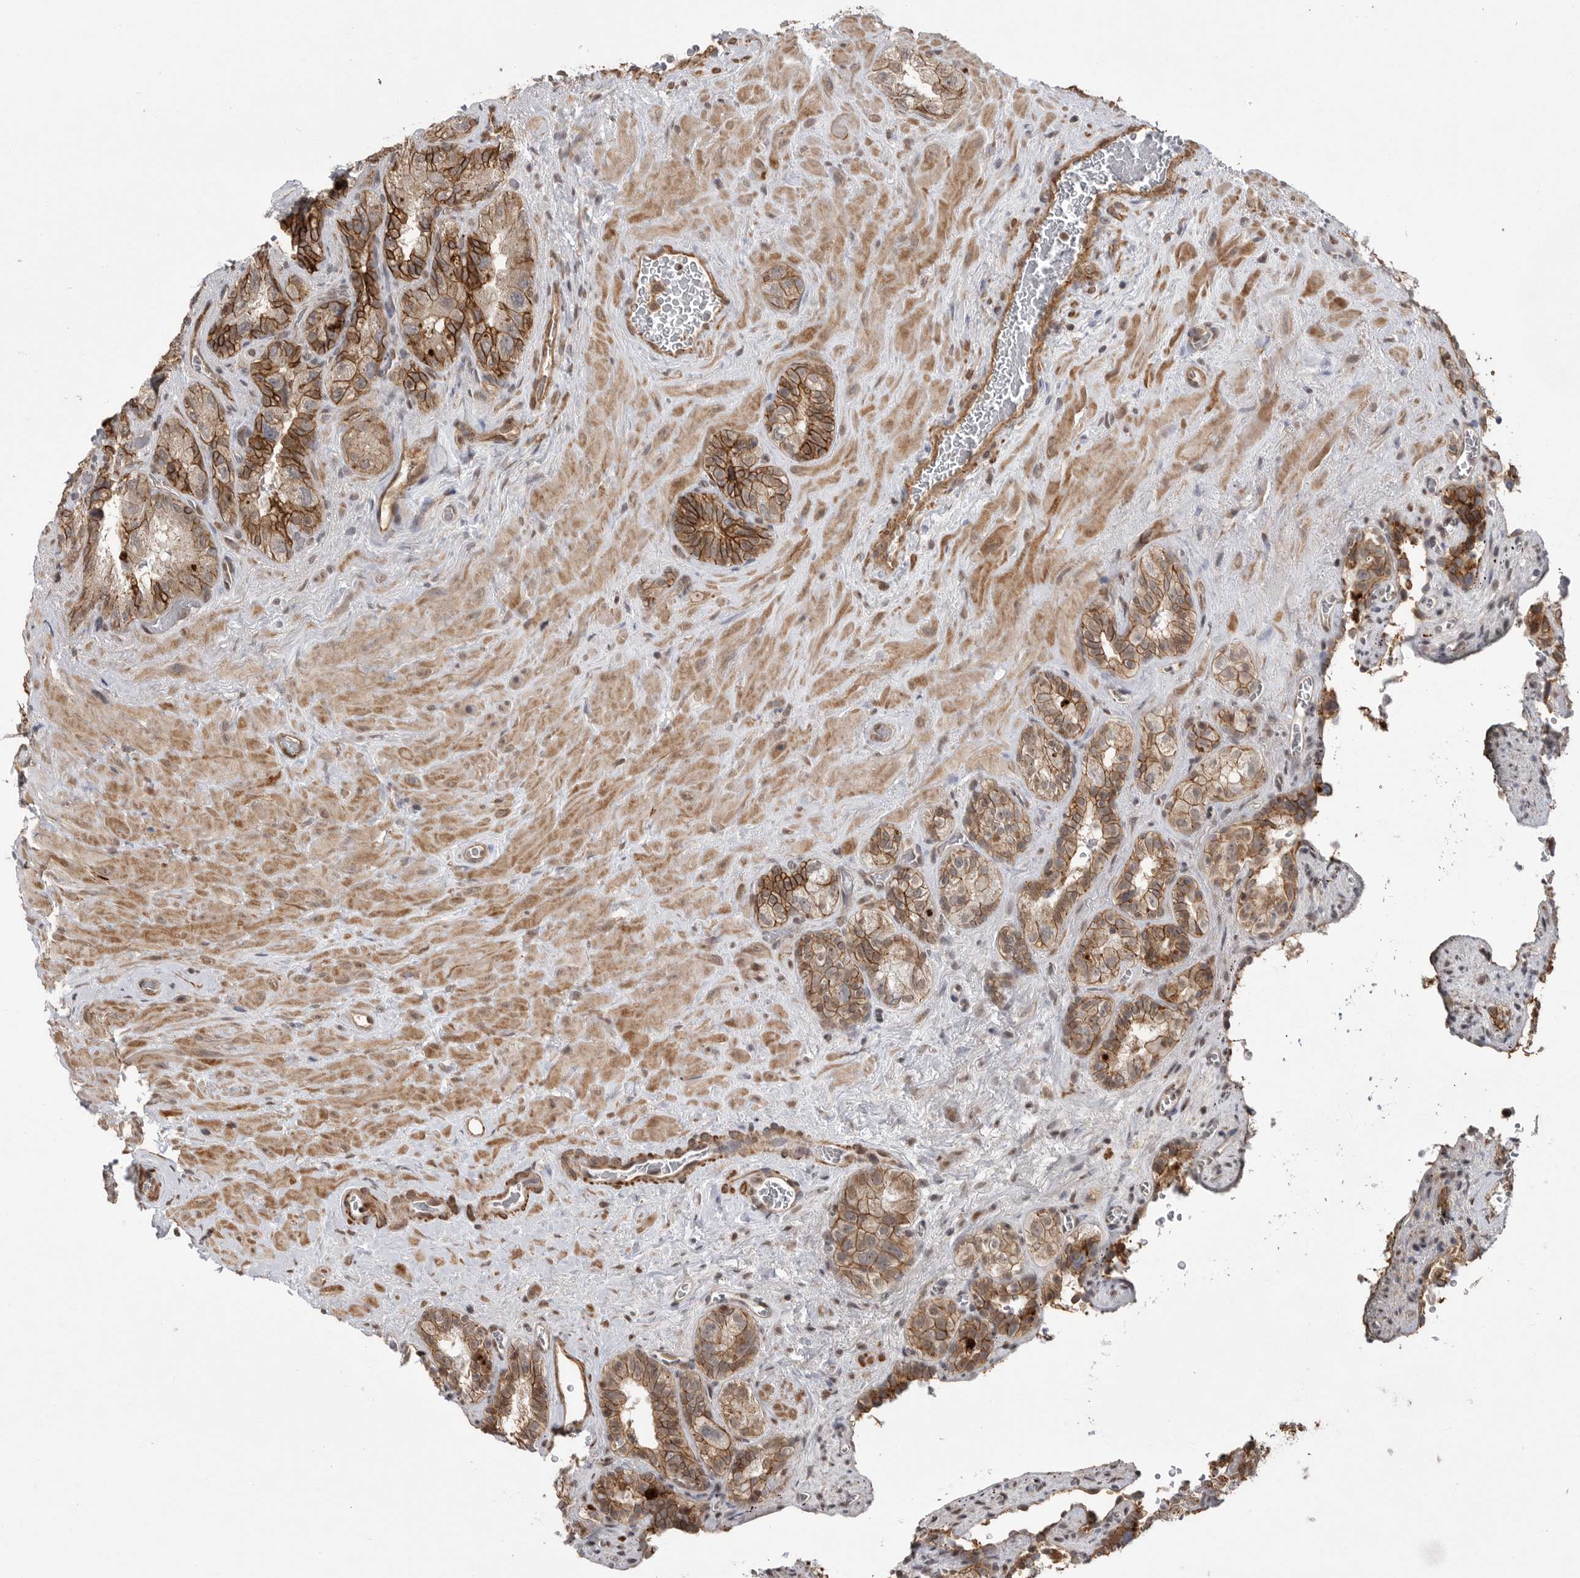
{"staining": {"intensity": "moderate", "quantity": ">75%", "location": "cytoplasmic/membranous"}, "tissue": "seminal vesicle", "cell_type": "Glandular cells", "image_type": "normal", "snomed": [{"axis": "morphology", "description": "Normal tissue, NOS"}, {"axis": "topography", "description": "Prostate"}, {"axis": "topography", "description": "Seminal veicle"}], "caption": "A medium amount of moderate cytoplasmic/membranous staining is appreciated in about >75% of glandular cells in benign seminal vesicle. Ihc stains the protein of interest in brown and the nuclei are stained blue.", "gene": "NECTIN1", "patient": {"sex": "male", "age": 67}}